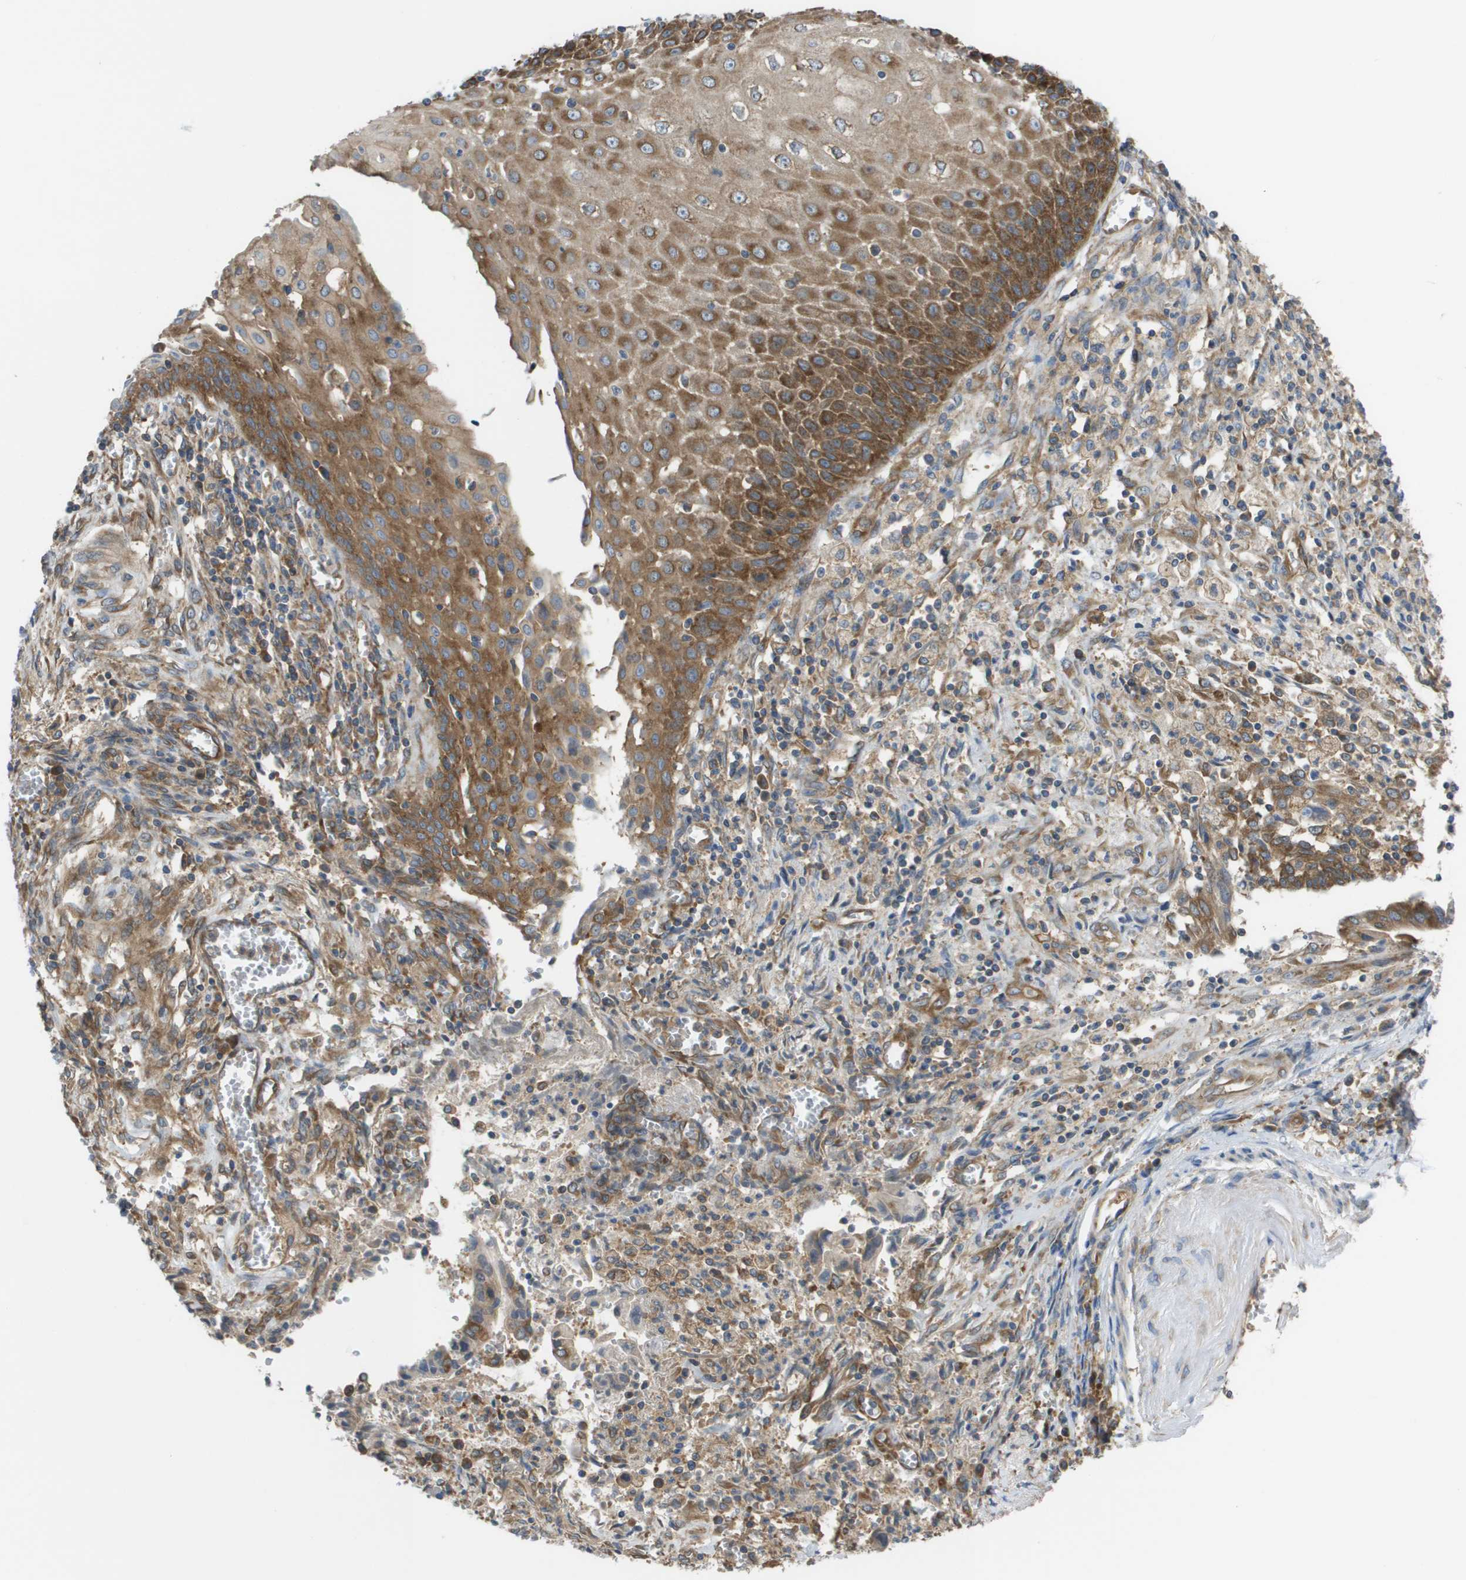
{"staining": {"intensity": "moderate", "quantity": ">75%", "location": "cytoplasmic/membranous"}, "tissue": "cervical cancer", "cell_type": "Tumor cells", "image_type": "cancer", "snomed": [{"axis": "morphology", "description": "Adenocarcinoma, NOS"}, {"axis": "topography", "description": "Cervix"}], "caption": "Protein expression analysis of human adenocarcinoma (cervical) reveals moderate cytoplasmic/membranous staining in about >75% of tumor cells.", "gene": "EIF4G2", "patient": {"sex": "female", "age": 44}}